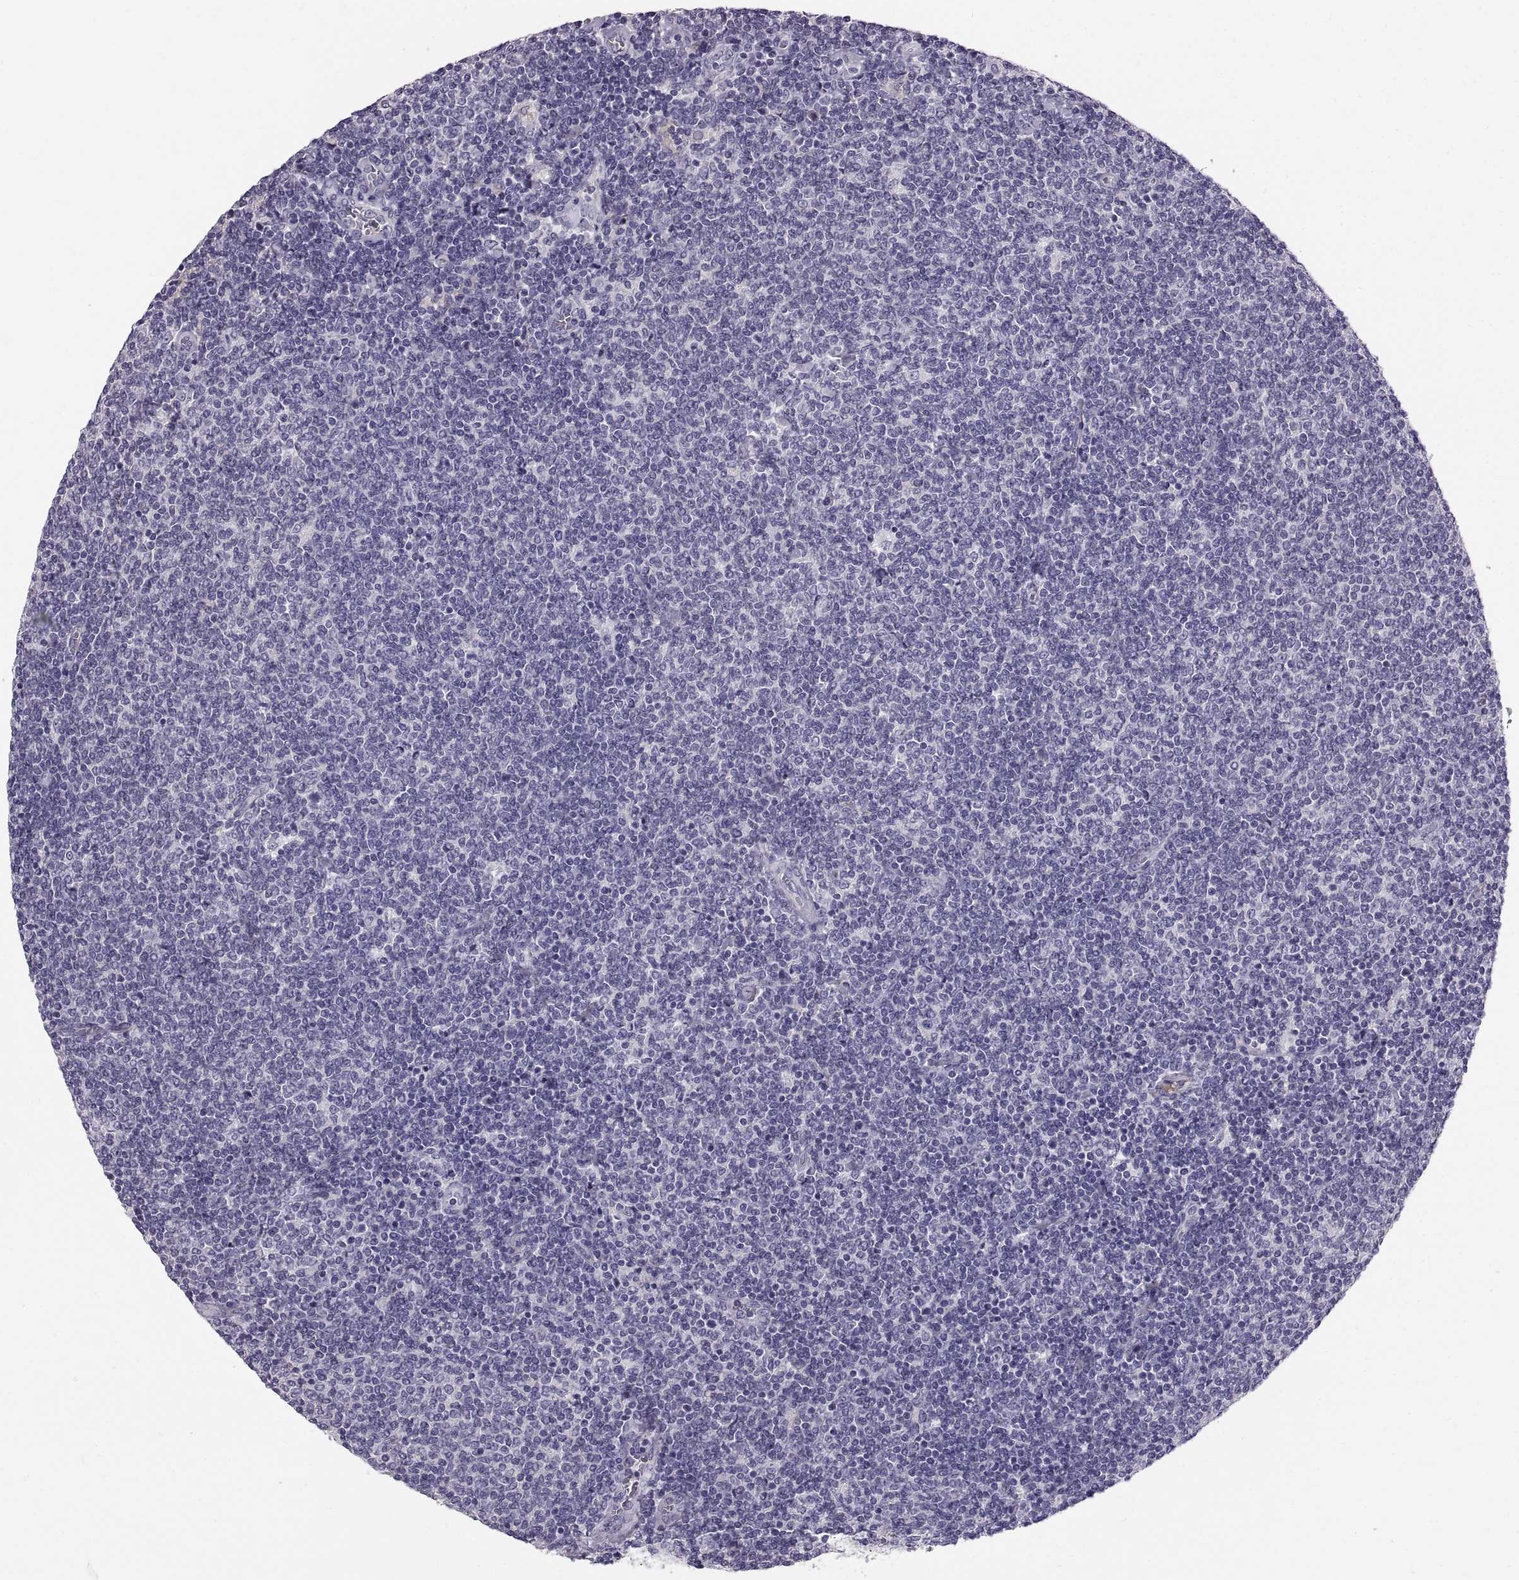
{"staining": {"intensity": "negative", "quantity": "none", "location": "none"}, "tissue": "lymphoma", "cell_type": "Tumor cells", "image_type": "cancer", "snomed": [{"axis": "morphology", "description": "Malignant lymphoma, non-Hodgkin's type, Low grade"}, {"axis": "topography", "description": "Lymph node"}], "caption": "This is an immunohistochemistry (IHC) image of human low-grade malignant lymphoma, non-Hodgkin's type. There is no staining in tumor cells.", "gene": "ADAM32", "patient": {"sex": "male", "age": 52}}